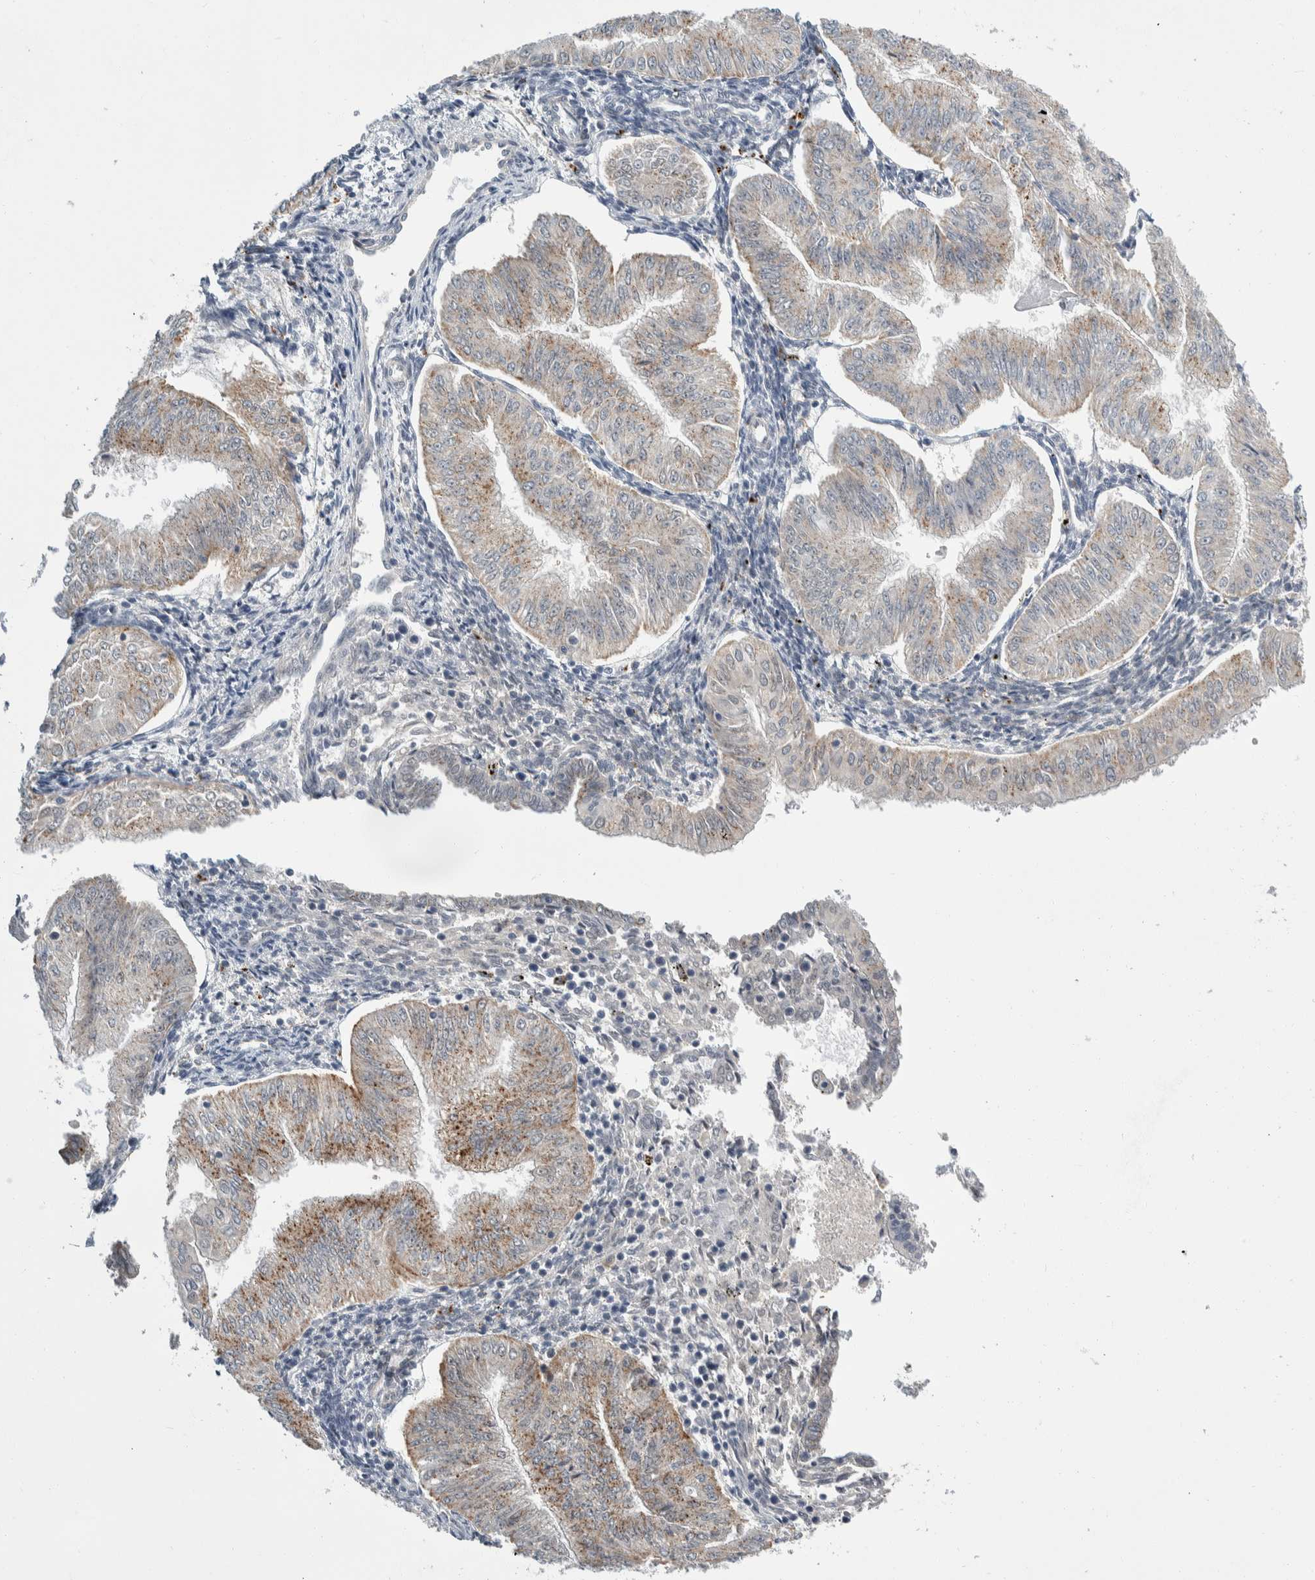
{"staining": {"intensity": "weak", "quantity": "25%-75%", "location": "cytoplasmic/membranous"}, "tissue": "endometrial cancer", "cell_type": "Tumor cells", "image_type": "cancer", "snomed": [{"axis": "morphology", "description": "Normal tissue, NOS"}, {"axis": "morphology", "description": "Adenocarcinoma, NOS"}, {"axis": "topography", "description": "Endometrium"}], "caption": "IHC (DAB (3,3'-diaminobenzidine)) staining of human endometrial cancer (adenocarcinoma) shows weak cytoplasmic/membranous protein positivity in approximately 25%-75% of tumor cells. (IHC, brightfield microscopy, high magnification).", "gene": "SHPK", "patient": {"sex": "female", "age": 53}}